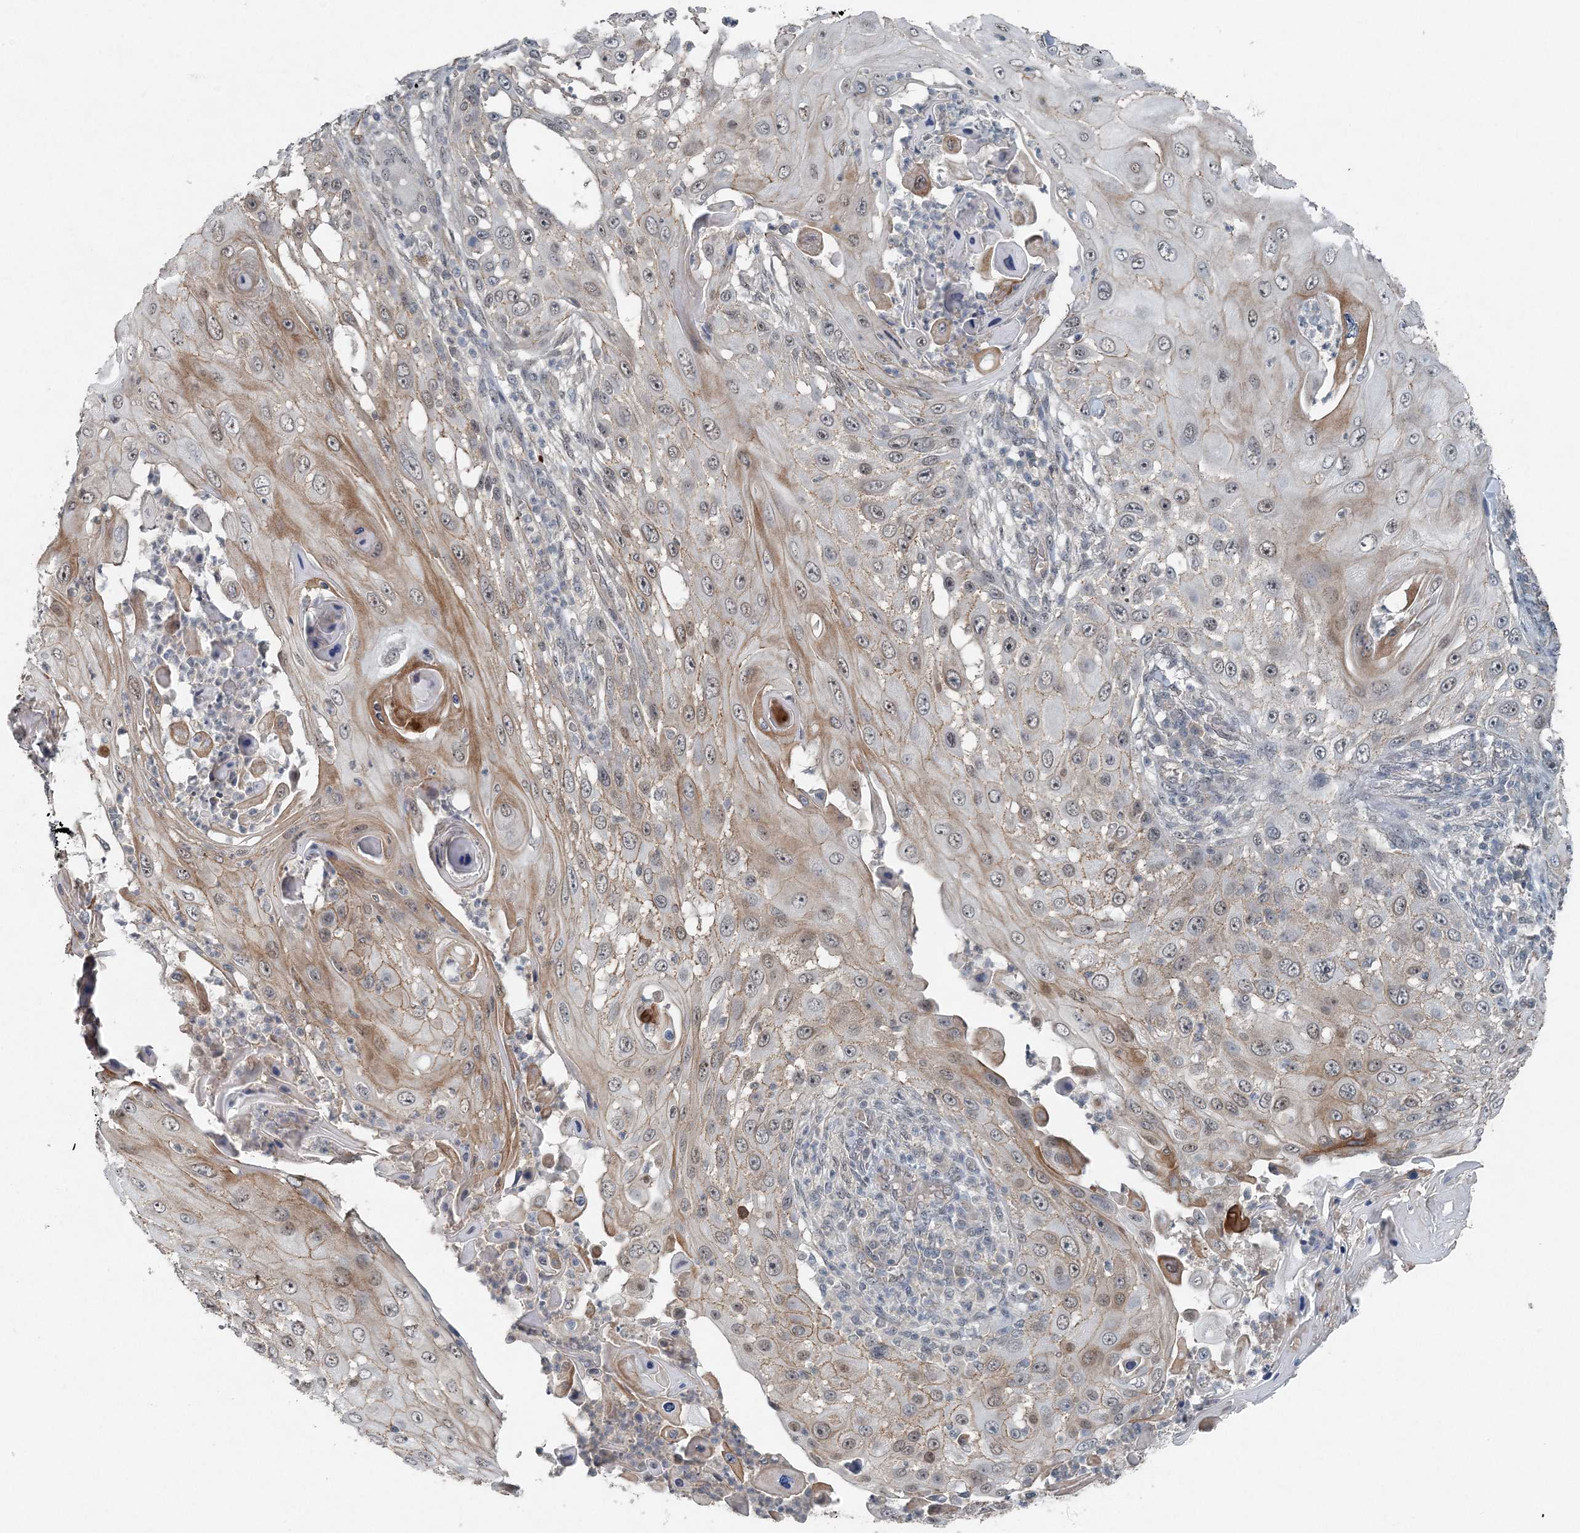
{"staining": {"intensity": "weak", "quantity": "<25%", "location": "cytoplasmic/membranous"}, "tissue": "skin cancer", "cell_type": "Tumor cells", "image_type": "cancer", "snomed": [{"axis": "morphology", "description": "Squamous cell carcinoma, NOS"}, {"axis": "topography", "description": "Skin"}], "caption": "Human skin squamous cell carcinoma stained for a protein using IHC displays no staining in tumor cells.", "gene": "VSIG2", "patient": {"sex": "female", "age": 44}}